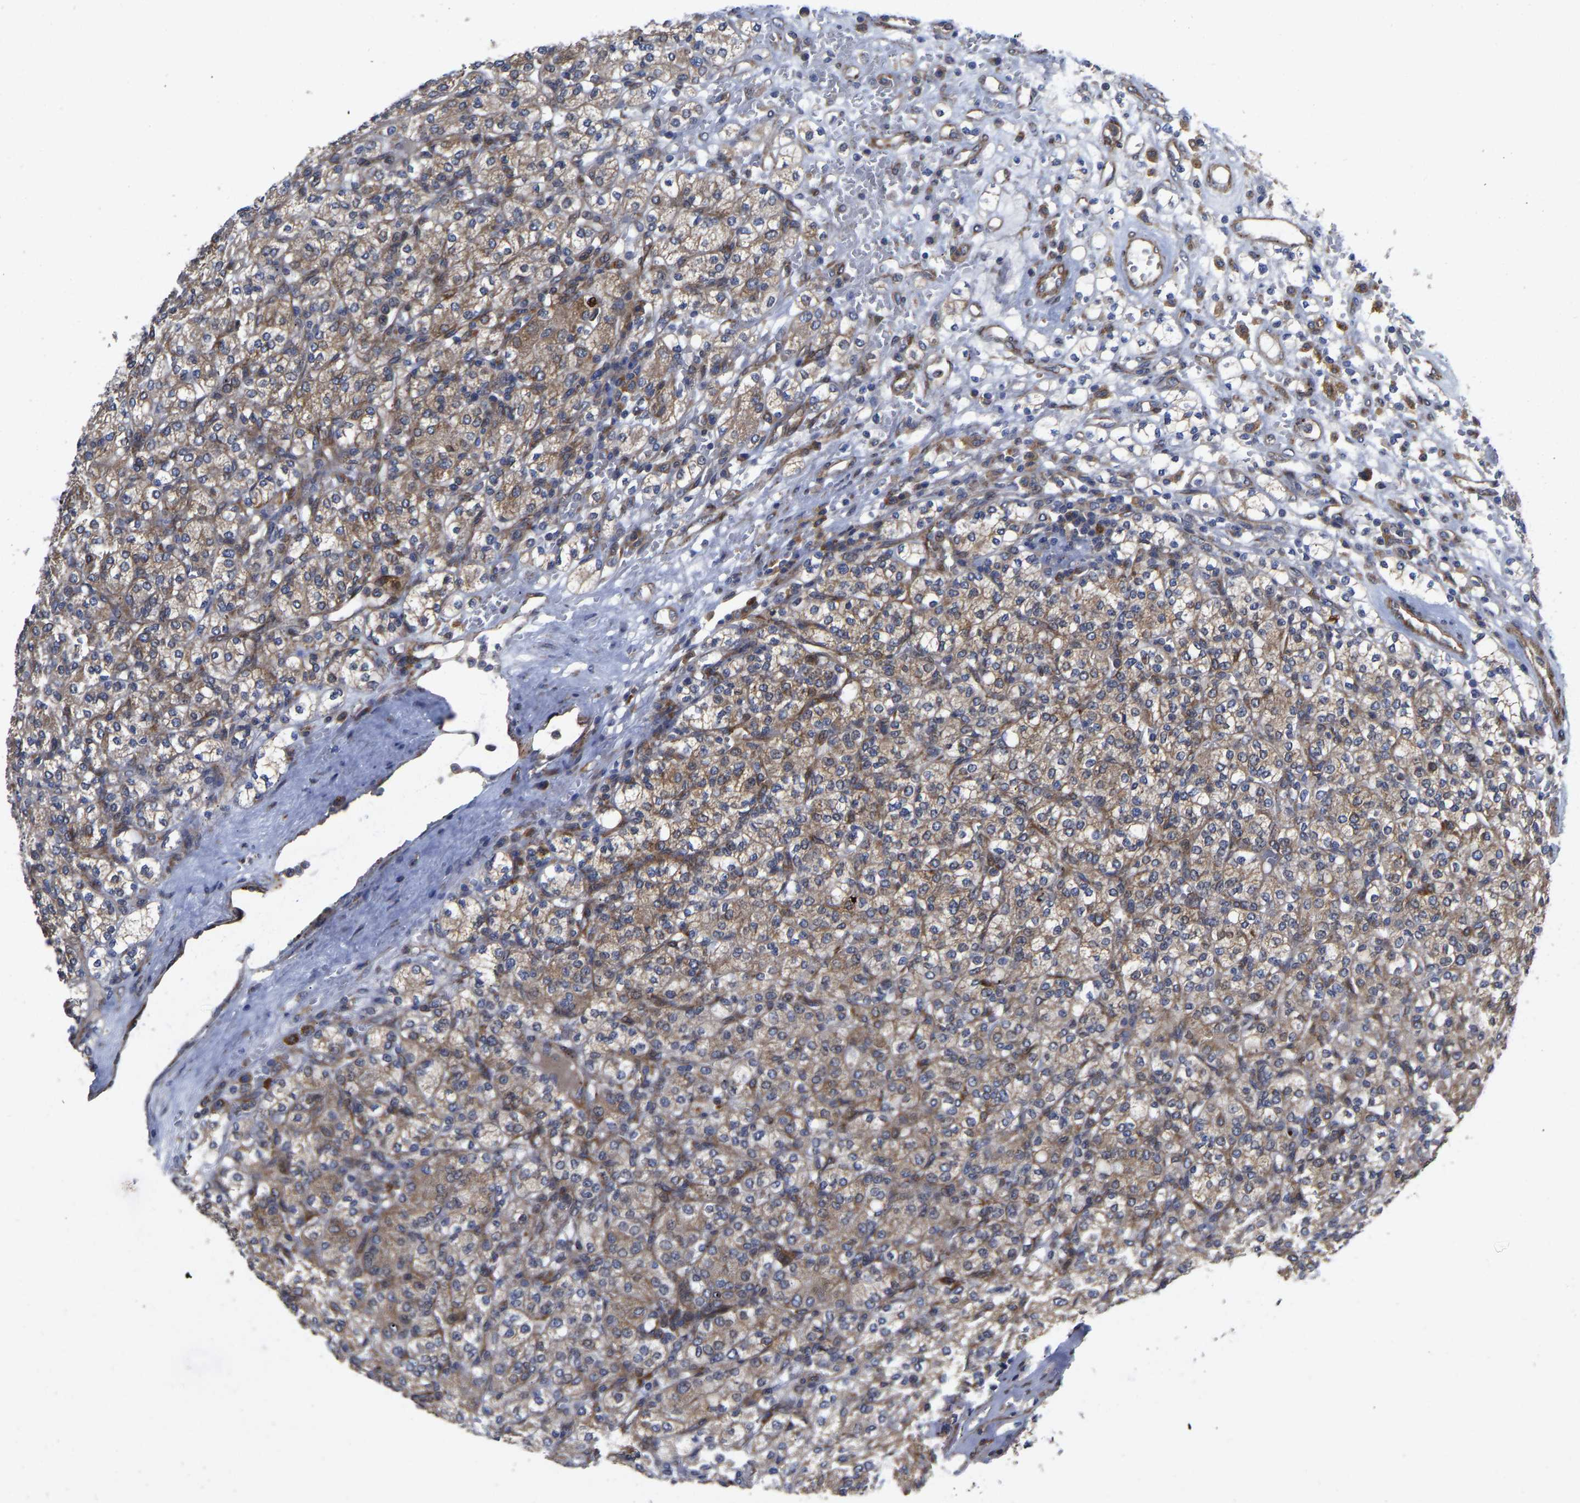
{"staining": {"intensity": "moderate", "quantity": ">75%", "location": "cytoplasmic/membranous"}, "tissue": "renal cancer", "cell_type": "Tumor cells", "image_type": "cancer", "snomed": [{"axis": "morphology", "description": "Adenocarcinoma, NOS"}, {"axis": "topography", "description": "Kidney"}], "caption": "Renal cancer (adenocarcinoma) stained with a protein marker displays moderate staining in tumor cells.", "gene": "TMEM38B", "patient": {"sex": "male", "age": 77}}